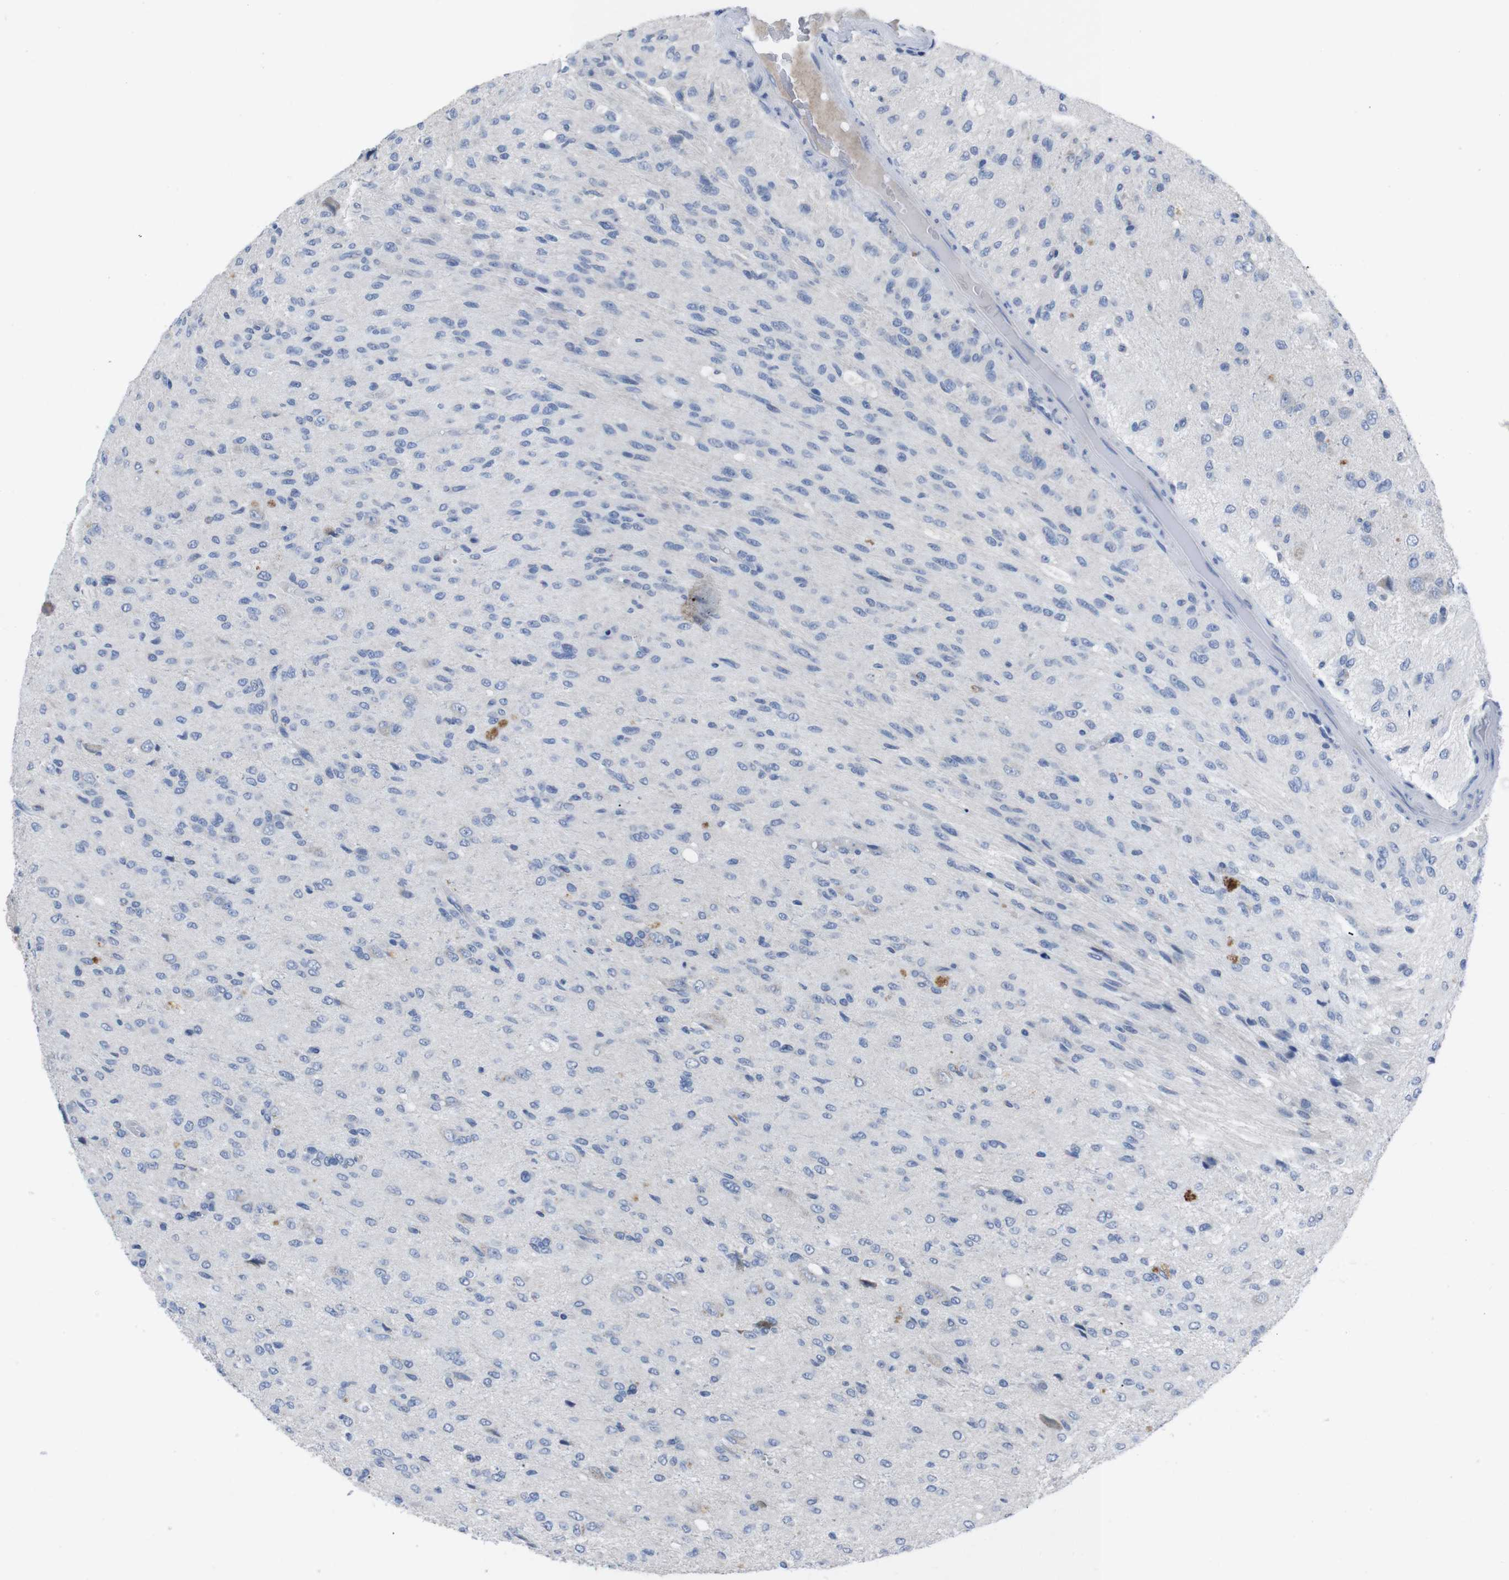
{"staining": {"intensity": "negative", "quantity": "none", "location": "none"}, "tissue": "glioma", "cell_type": "Tumor cells", "image_type": "cancer", "snomed": [{"axis": "morphology", "description": "Glioma, malignant, High grade"}, {"axis": "topography", "description": "Brain"}], "caption": "Tumor cells are negative for protein expression in human malignant glioma (high-grade).", "gene": "IRF4", "patient": {"sex": "female", "age": 59}}